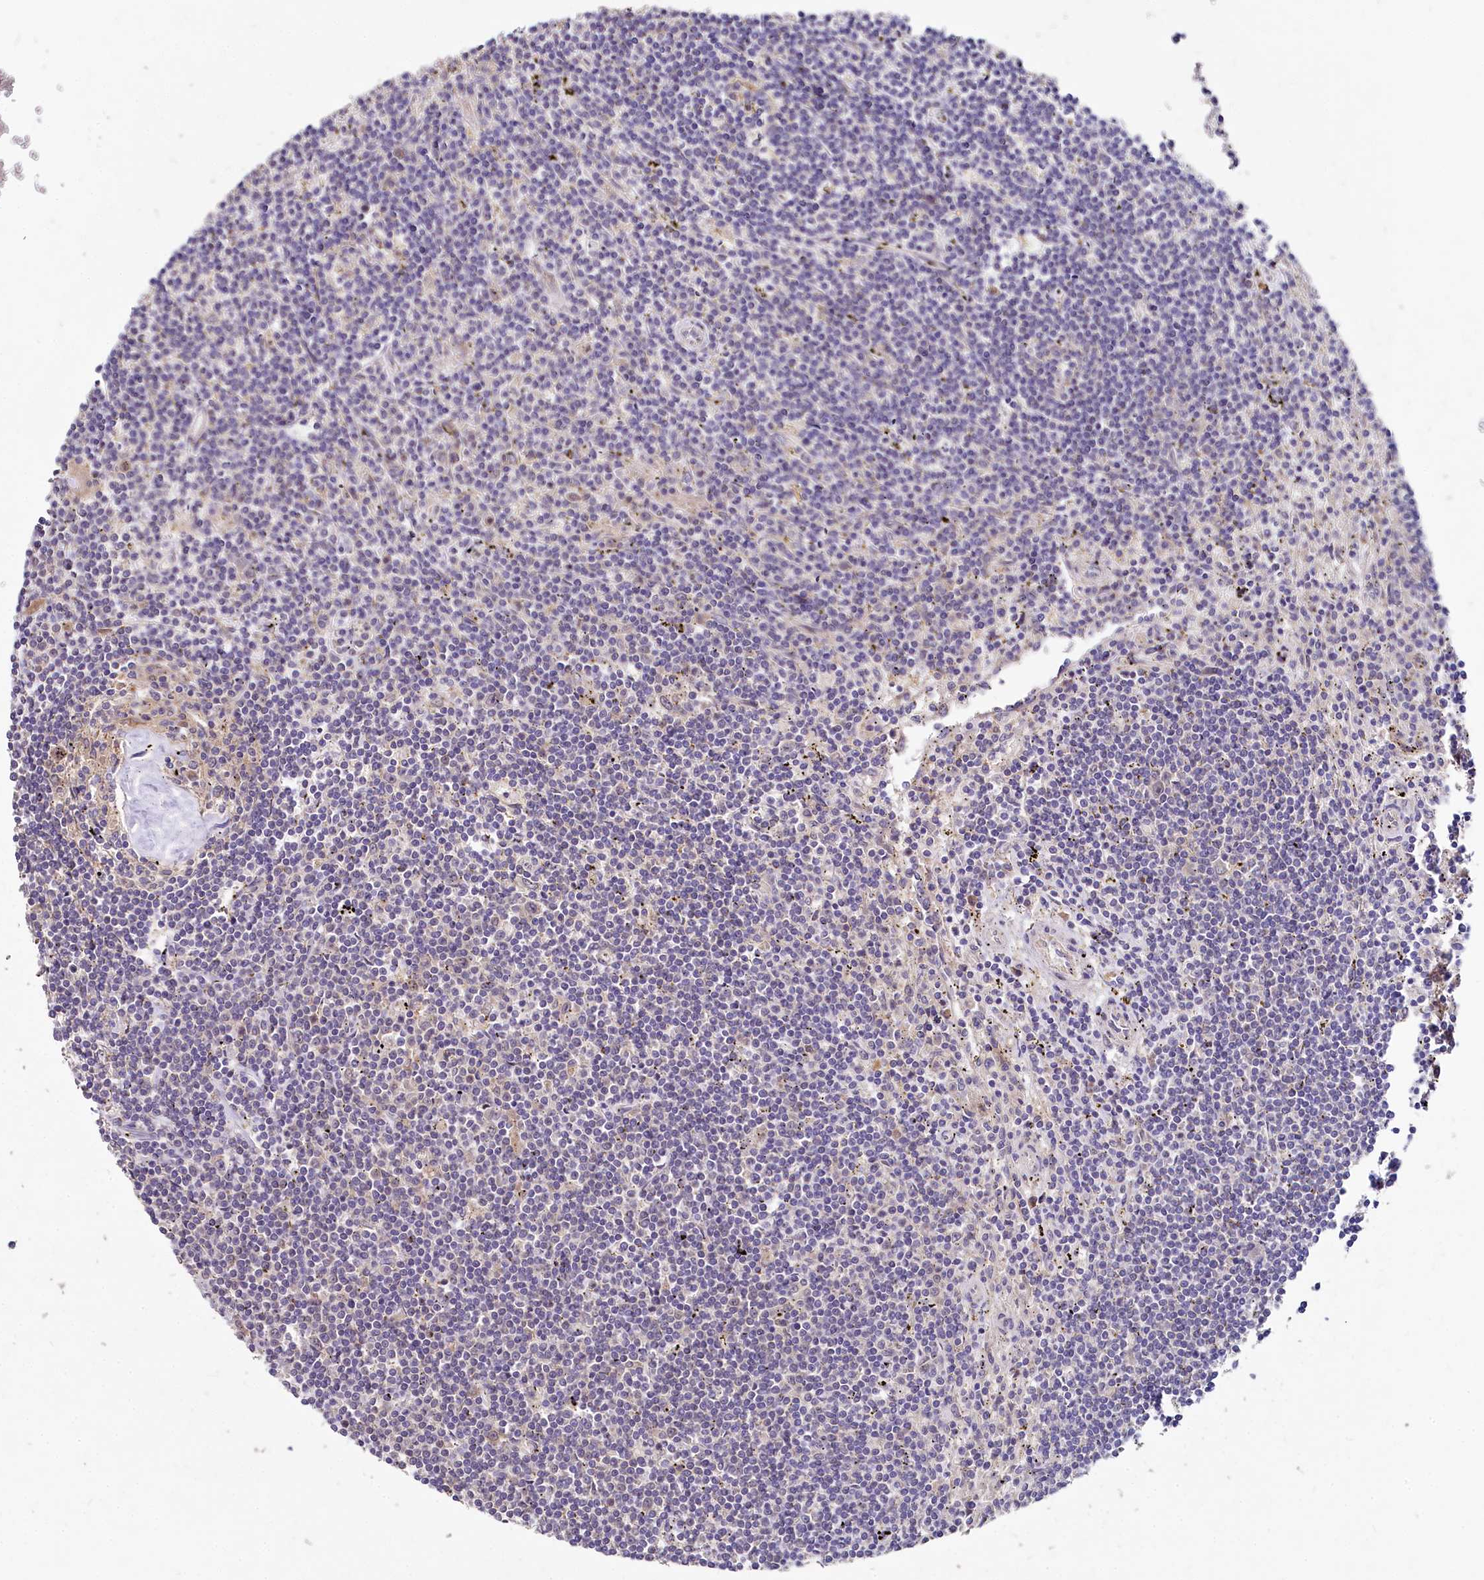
{"staining": {"intensity": "negative", "quantity": "none", "location": "none"}, "tissue": "lymphoma", "cell_type": "Tumor cells", "image_type": "cancer", "snomed": [{"axis": "morphology", "description": "Malignant lymphoma, non-Hodgkin's type, Low grade"}, {"axis": "topography", "description": "Spleen"}], "caption": "Immunohistochemical staining of human low-grade malignant lymphoma, non-Hodgkin's type shows no significant positivity in tumor cells.", "gene": "EIF2B2", "patient": {"sex": "male", "age": 76}}